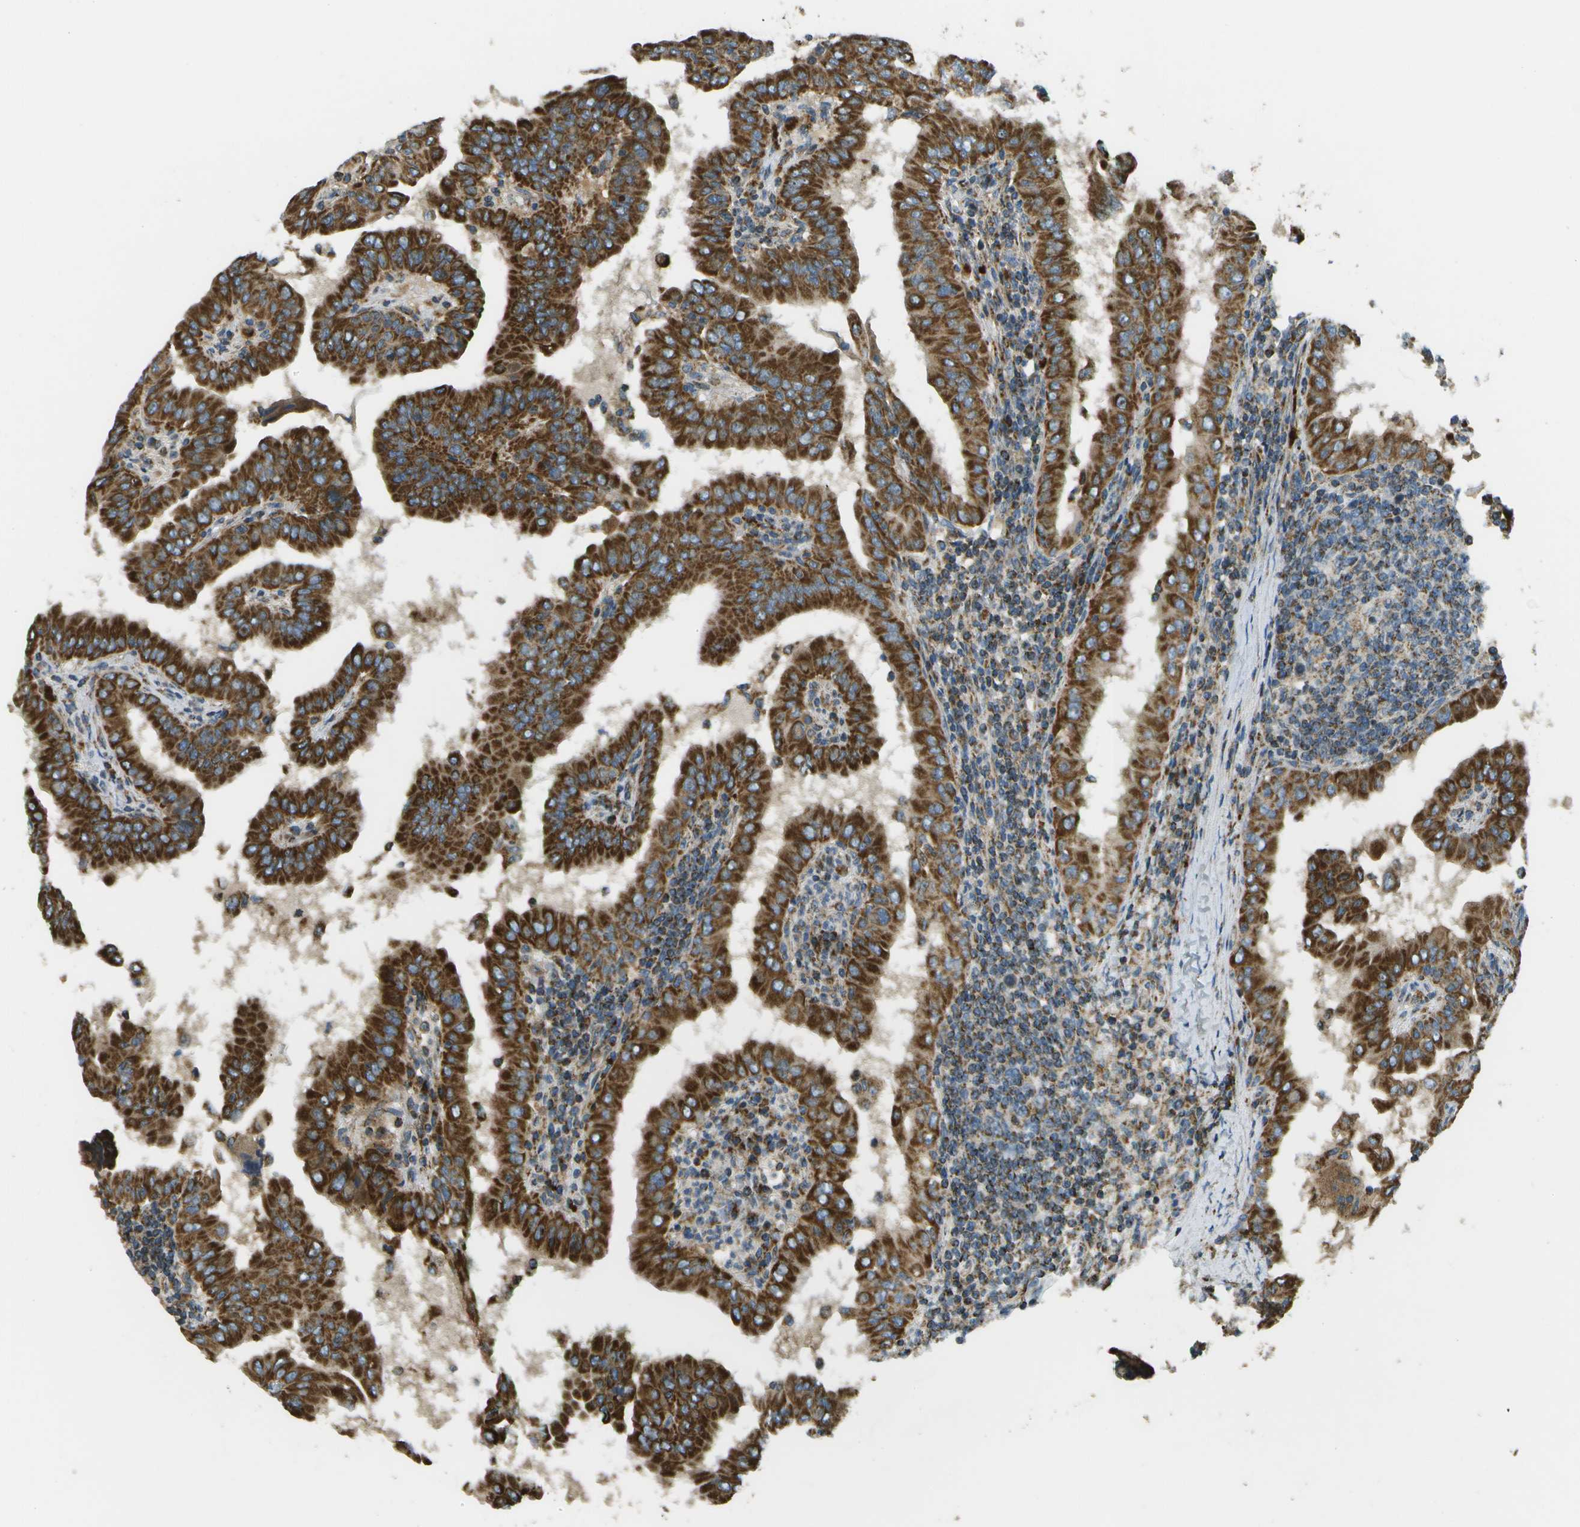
{"staining": {"intensity": "strong", "quantity": ">75%", "location": "cytoplasmic/membranous"}, "tissue": "thyroid cancer", "cell_type": "Tumor cells", "image_type": "cancer", "snomed": [{"axis": "morphology", "description": "Papillary adenocarcinoma, NOS"}, {"axis": "topography", "description": "Thyroid gland"}], "caption": "Strong cytoplasmic/membranous protein staining is appreciated in about >75% of tumor cells in thyroid cancer (papillary adenocarcinoma).", "gene": "NRK", "patient": {"sex": "male", "age": 33}}